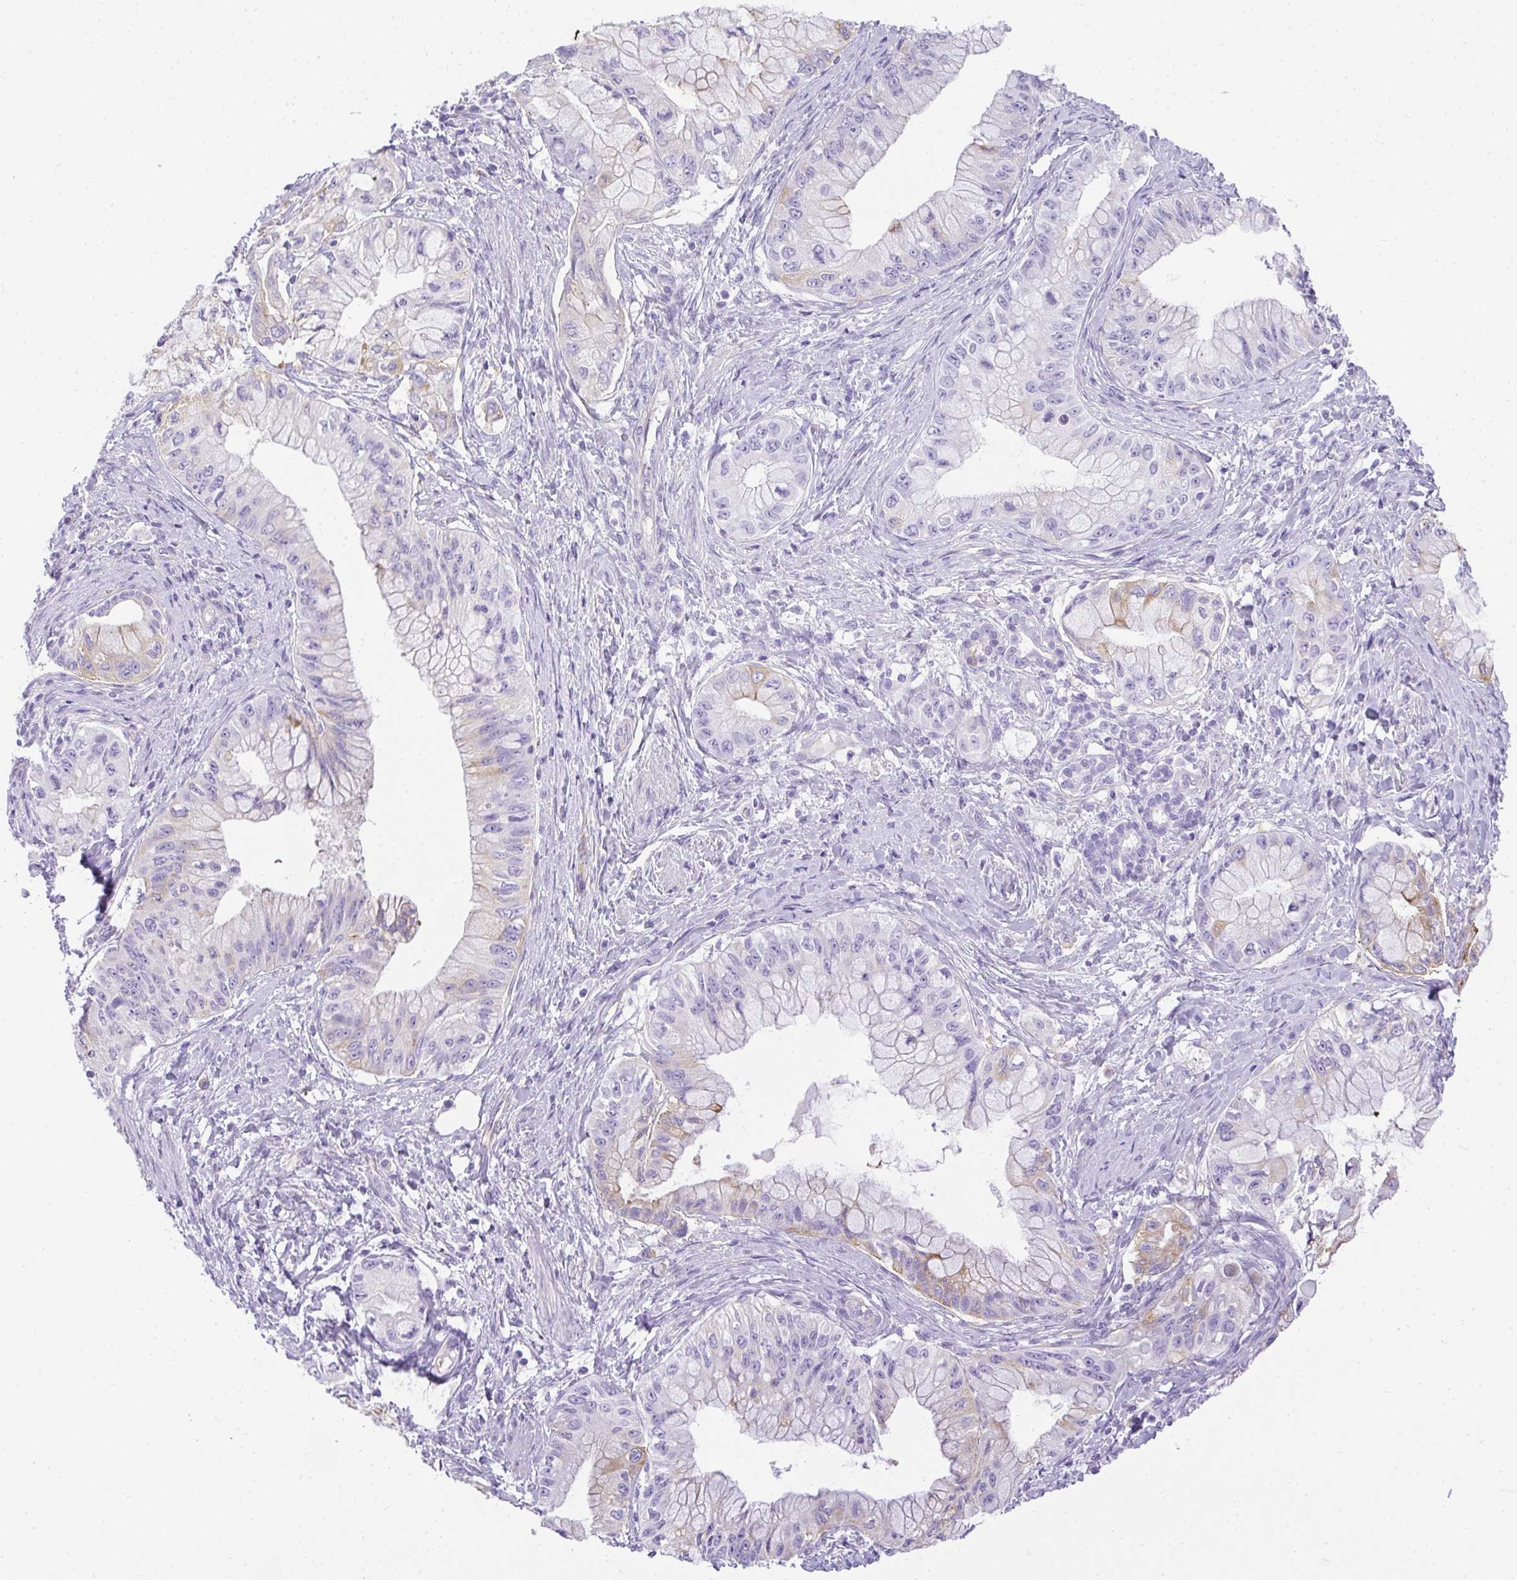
{"staining": {"intensity": "weak", "quantity": "<25%", "location": "cytoplasmic/membranous"}, "tissue": "pancreatic cancer", "cell_type": "Tumor cells", "image_type": "cancer", "snomed": [{"axis": "morphology", "description": "Adenocarcinoma, NOS"}, {"axis": "topography", "description": "Pancreas"}], "caption": "Human pancreatic cancer stained for a protein using immunohistochemistry (IHC) reveals no expression in tumor cells.", "gene": "PLPPR3", "patient": {"sex": "male", "age": 48}}